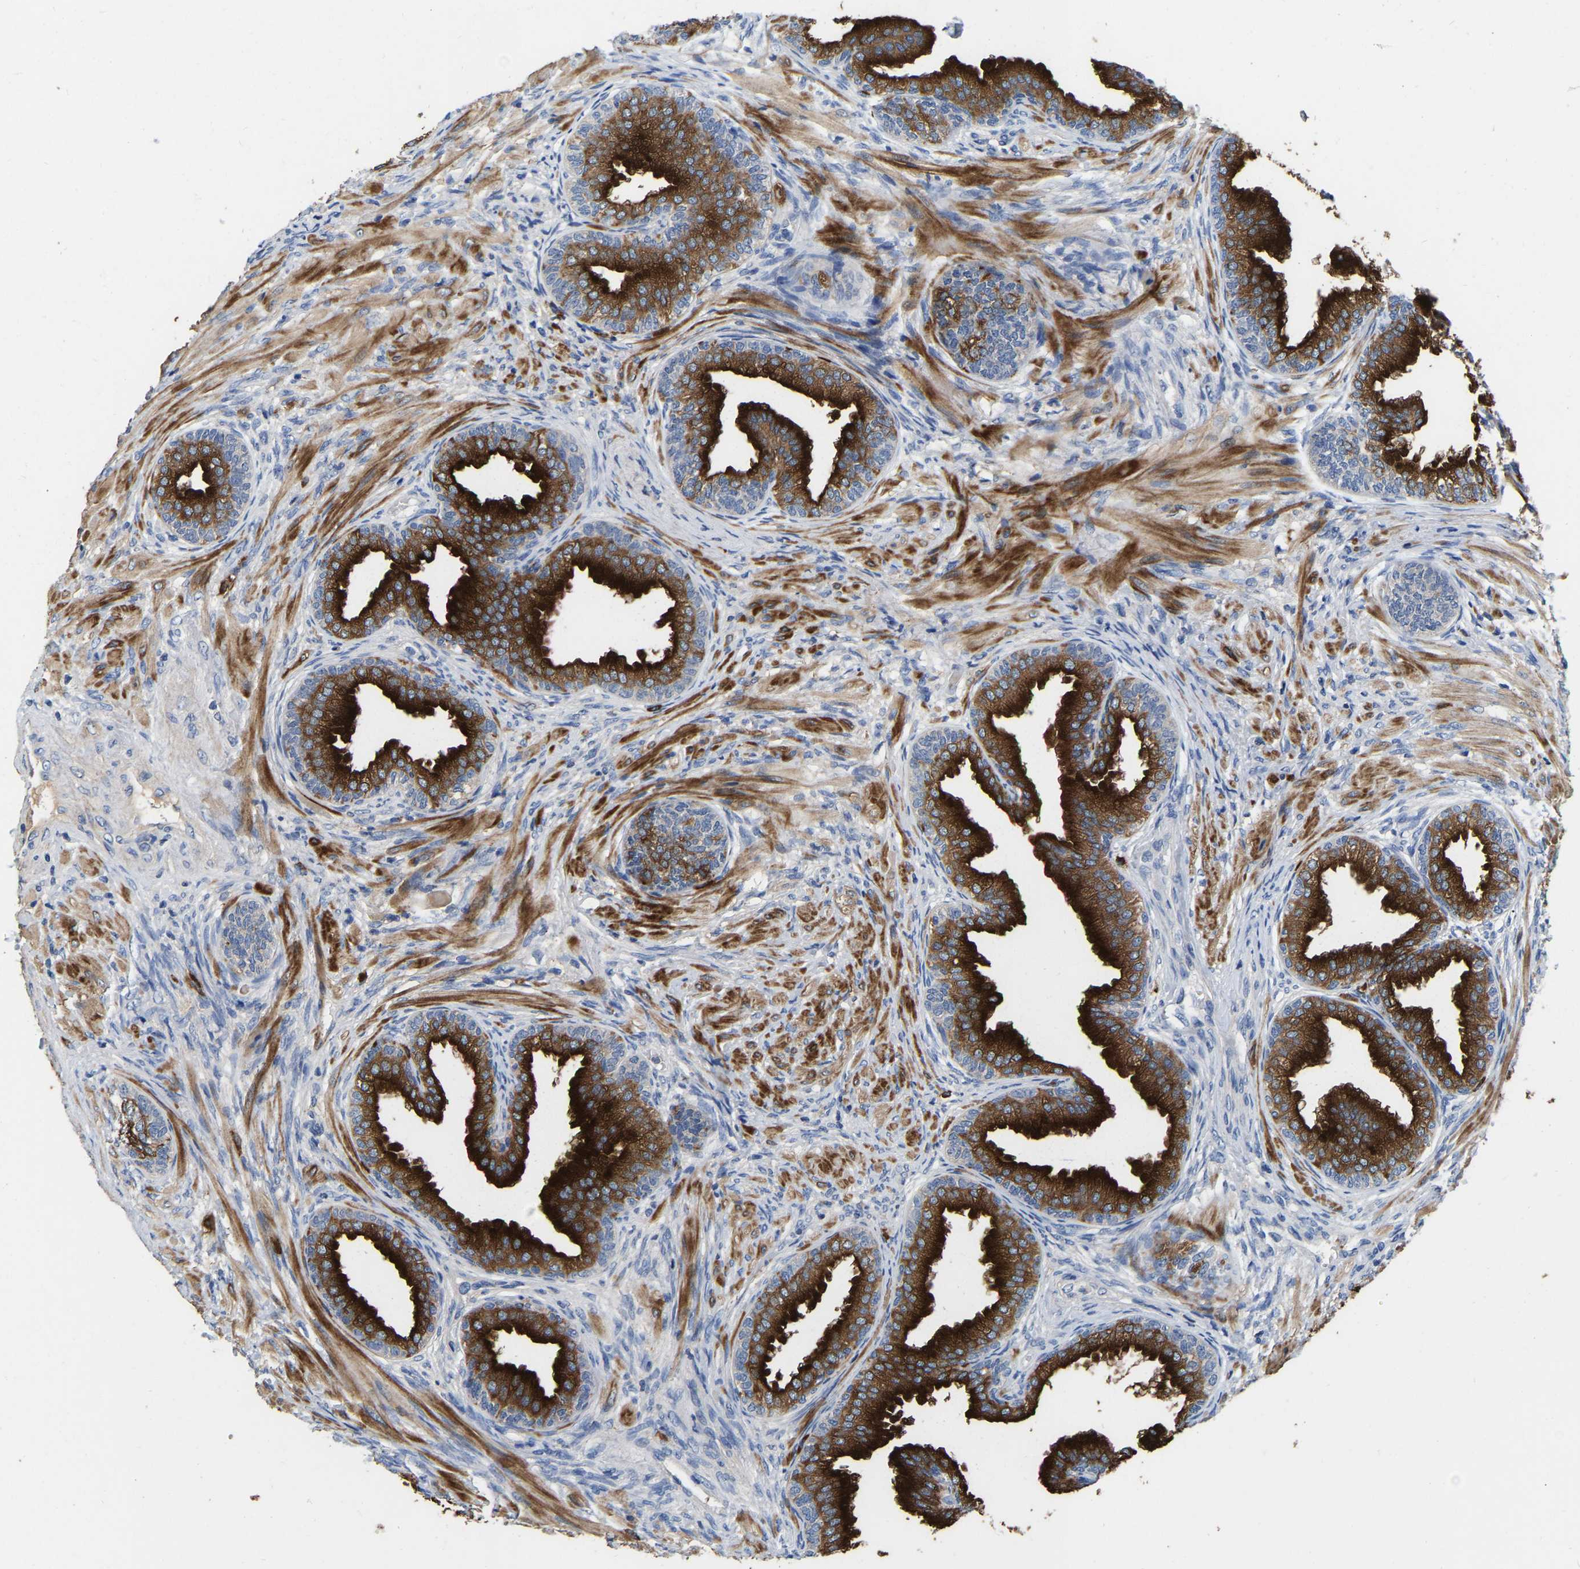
{"staining": {"intensity": "strong", "quantity": ">75%", "location": "cytoplasmic/membranous"}, "tissue": "prostate", "cell_type": "Glandular cells", "image_type": "normal", "snomed": [{"axis": "morphology", "description": "Normal tissue, NOS"}, {"axis": "topography", "description": "Prostate"}], "caption": "Human prostate stained for a protein (brown) exhibits strong cytoplasmic/membranous positive staining in about >75% of glandular cells.", "gene": "RAB27B", "patient": {"sex": "male", "age": 76}}